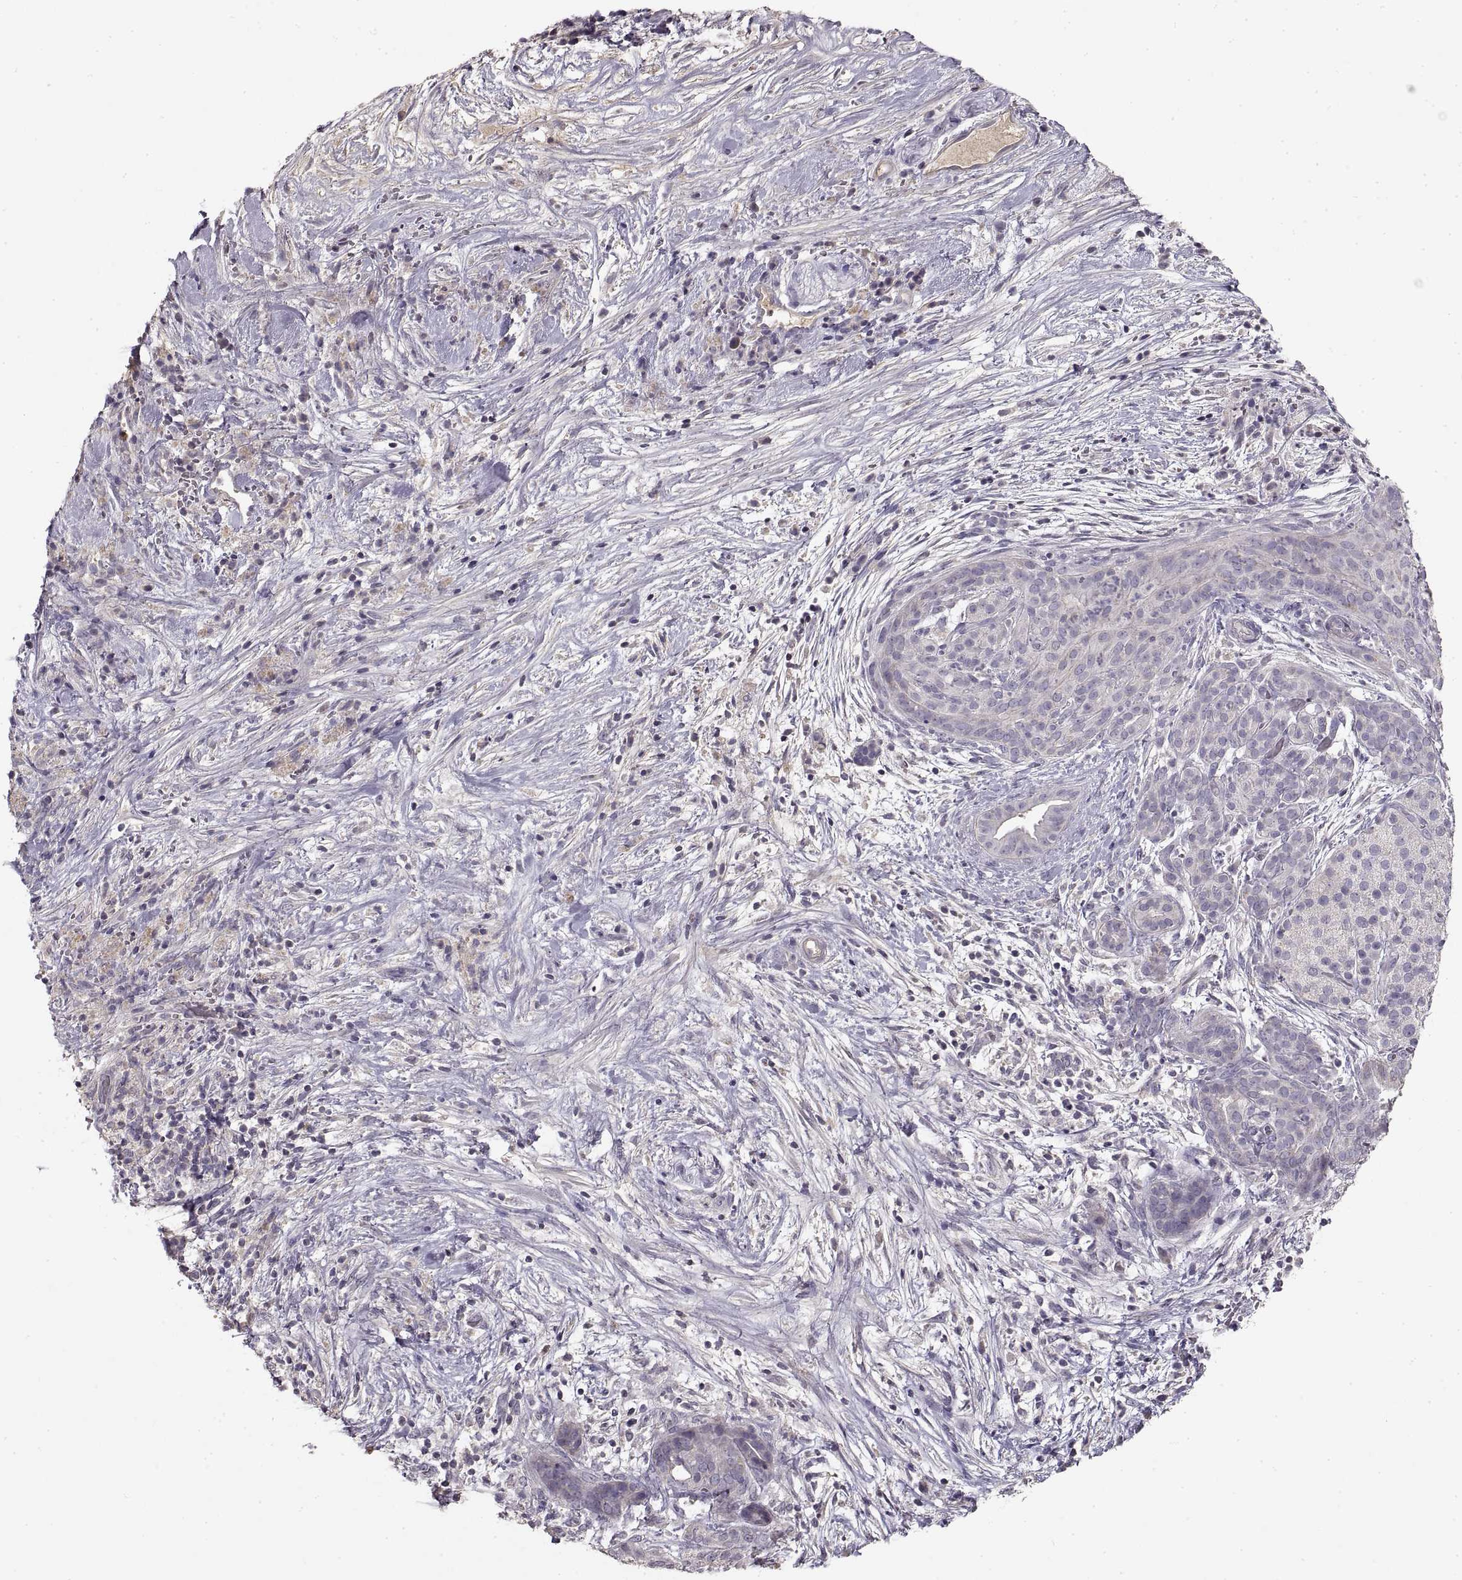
{"staining": {"intensity": "negative", "quantity": "none", "location": "none"}, "tissue": "pancreatic cancer", "cell_type": "Tumor cells", "image_type": "cancer", "snomed": [{"axis": "morphology", "description": "Adenocarcinoma, NOS"}, {"axis": "topography", "description": "Pancreas"}], "caption": "Immunohistochemistry (IHC) photomicrograph of neoplastic tissue: human pancreatic cancer stained with DAB shows no significant protein staining in tumor cells.", "gene": "ADAM11", "patient": {"sex": "male", "age": 44}}